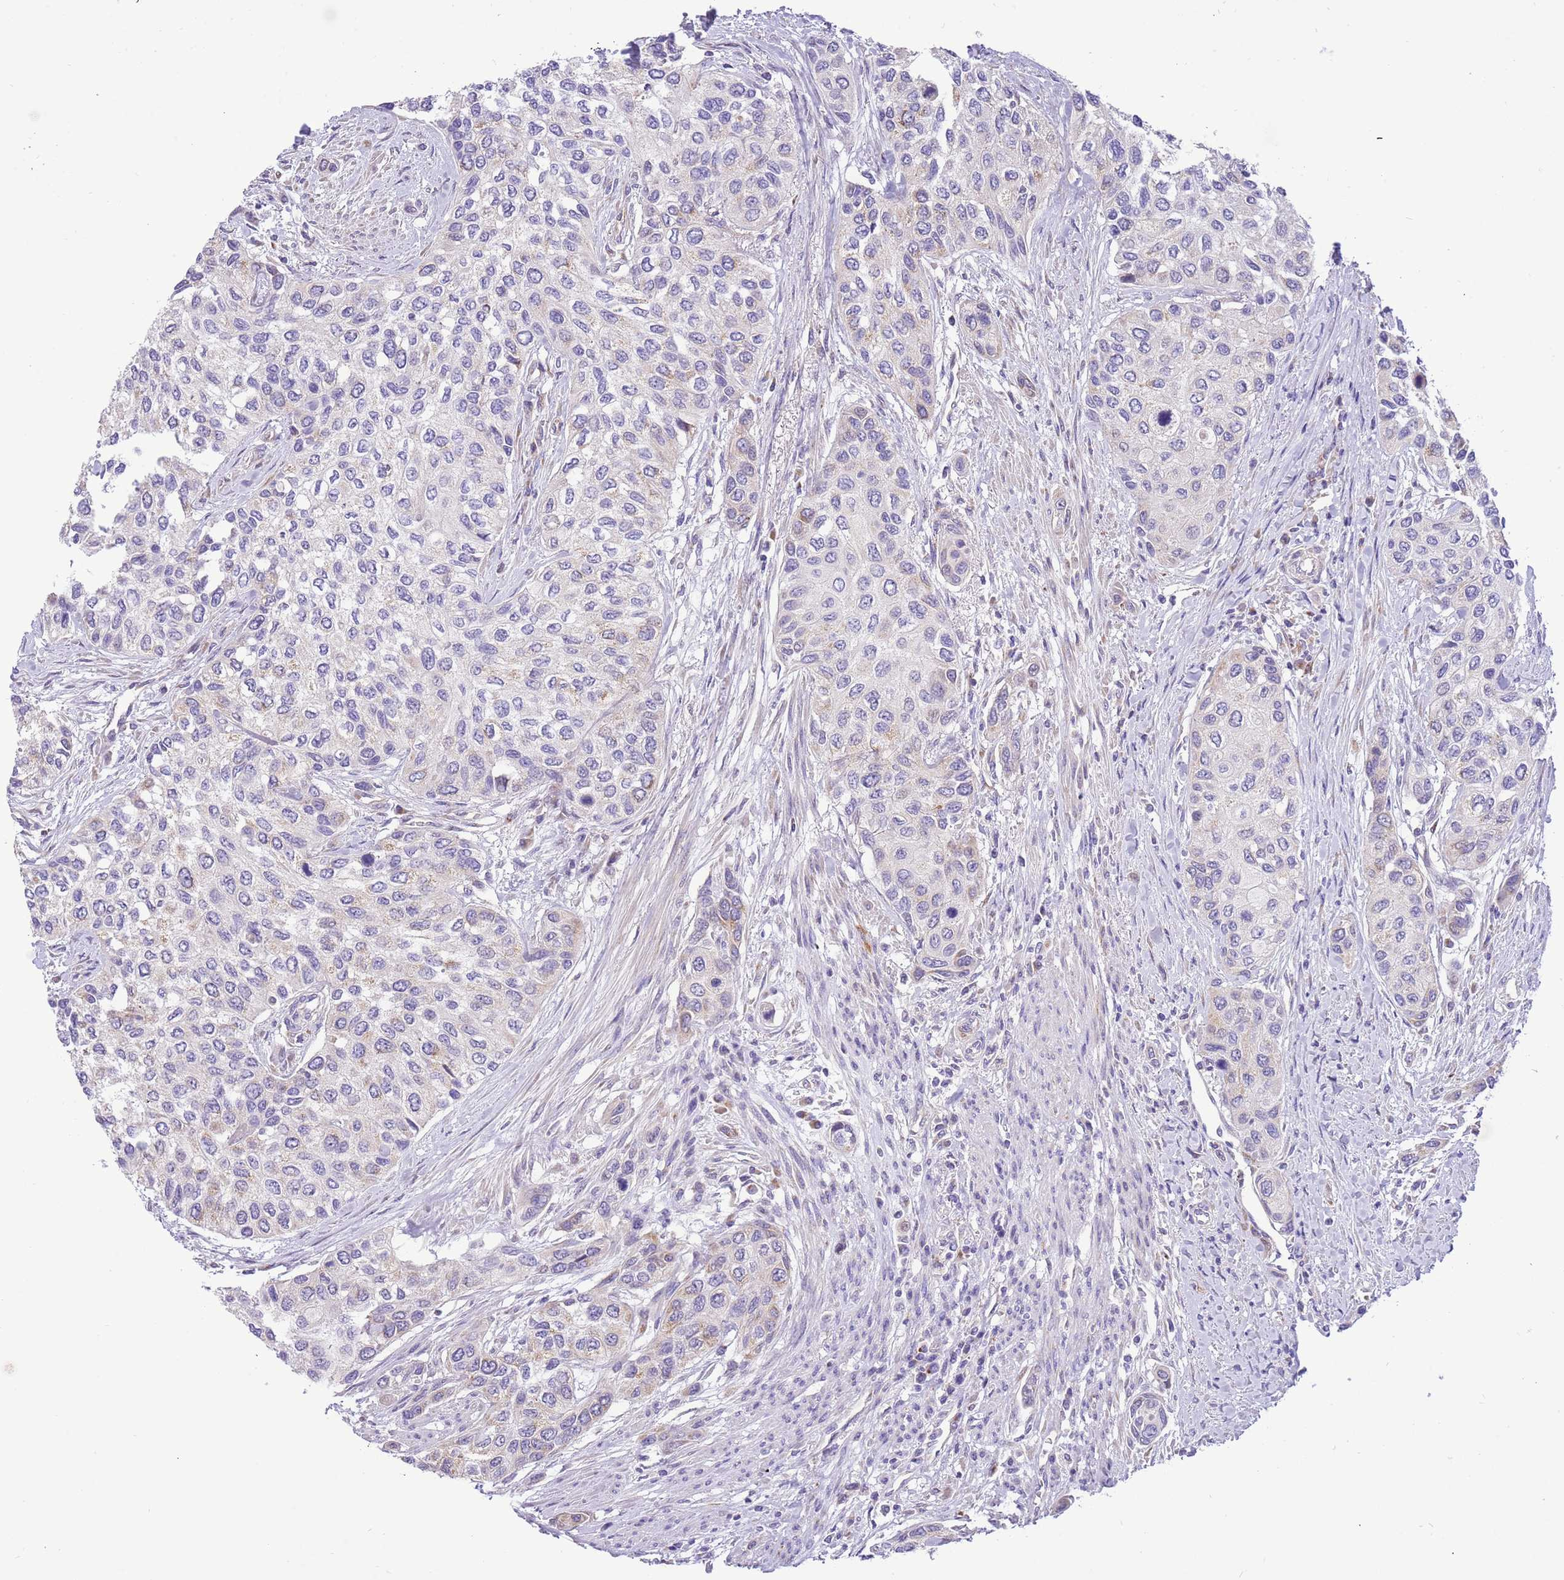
{"staining": {"intensity": "negative", "quantity": "none", "location": "none"}, "tissue": "urothelial cancer", "cell_type": "Tumor cells", "image_type": "cancer", "snomed": [{"axis": "morphology", "description": "Normal tissue, NOS"}, {"axis": "morphology", "description": "Urothelial carcinoma, High grade"}, {"axis": "topography", "description": "Vascular tissue"}, {"axis": "topography", "description": "Urinary bladder"}], "caption": "Tumor cells are negative for brown protein staining in urothelial cancer.", "gene": "COX17", "patient": {"sex": "female", "age": 56}}